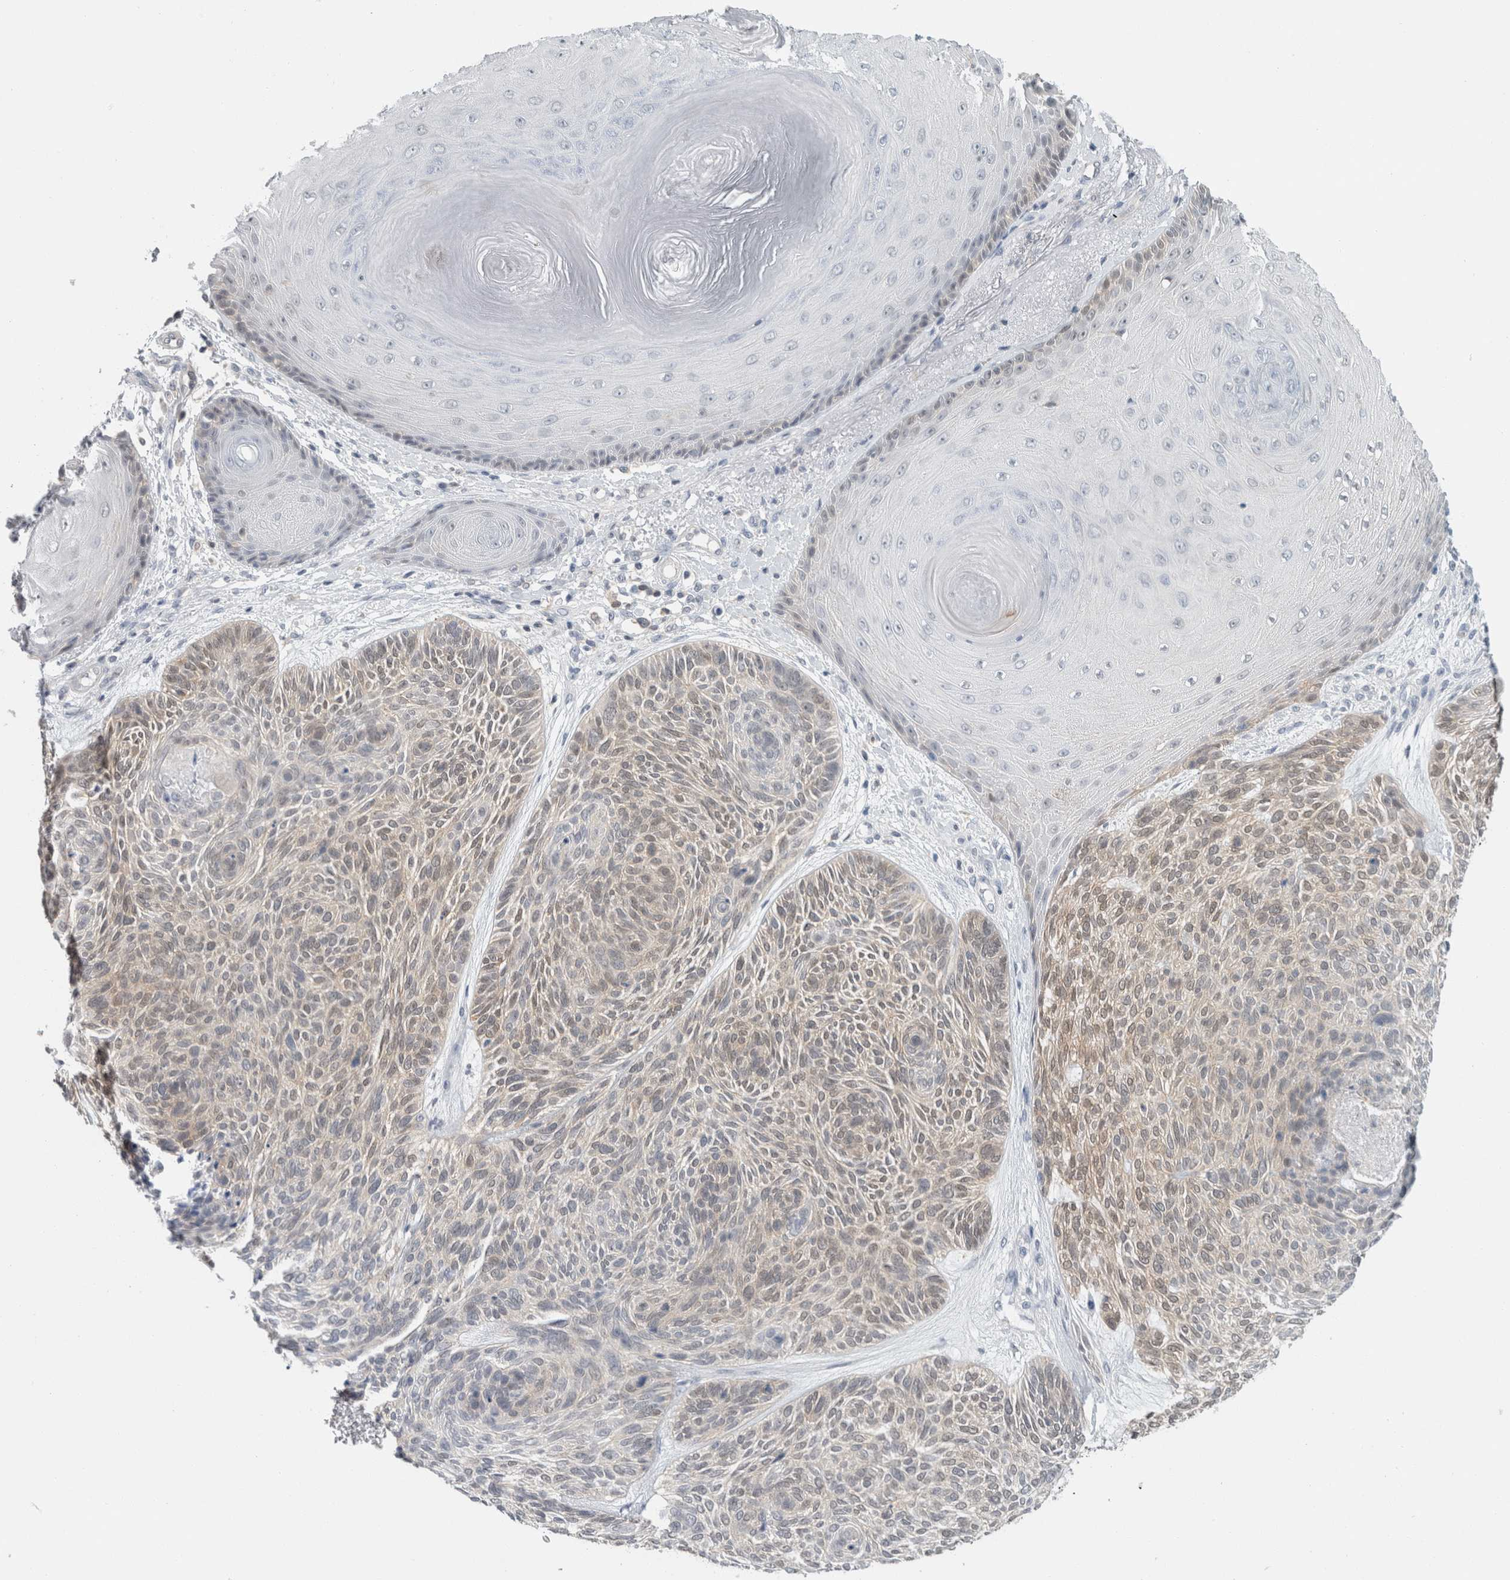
{"staining": {"intensity": "weak", "quantity": "25%-75%", "location": "cytoplasmic/membranous,nuclear"}, "tissue": "skin cancer", "cell_type": "Tumor cells", "image_type": "cancer", "snomed": [{"axis": "morphology", "description": "Basal cell carcinoma"}, {"axis": "topography", "description": "Skin"}], "caption": "A photomicrograph of human skin basal cell carcinoma stained for a protein demonstrates weak cytoplasmic/membranous and nuclear brown staining in tumor cells.", "gene": "CASP6", "patient": {"sex": "male", "age": 55}}